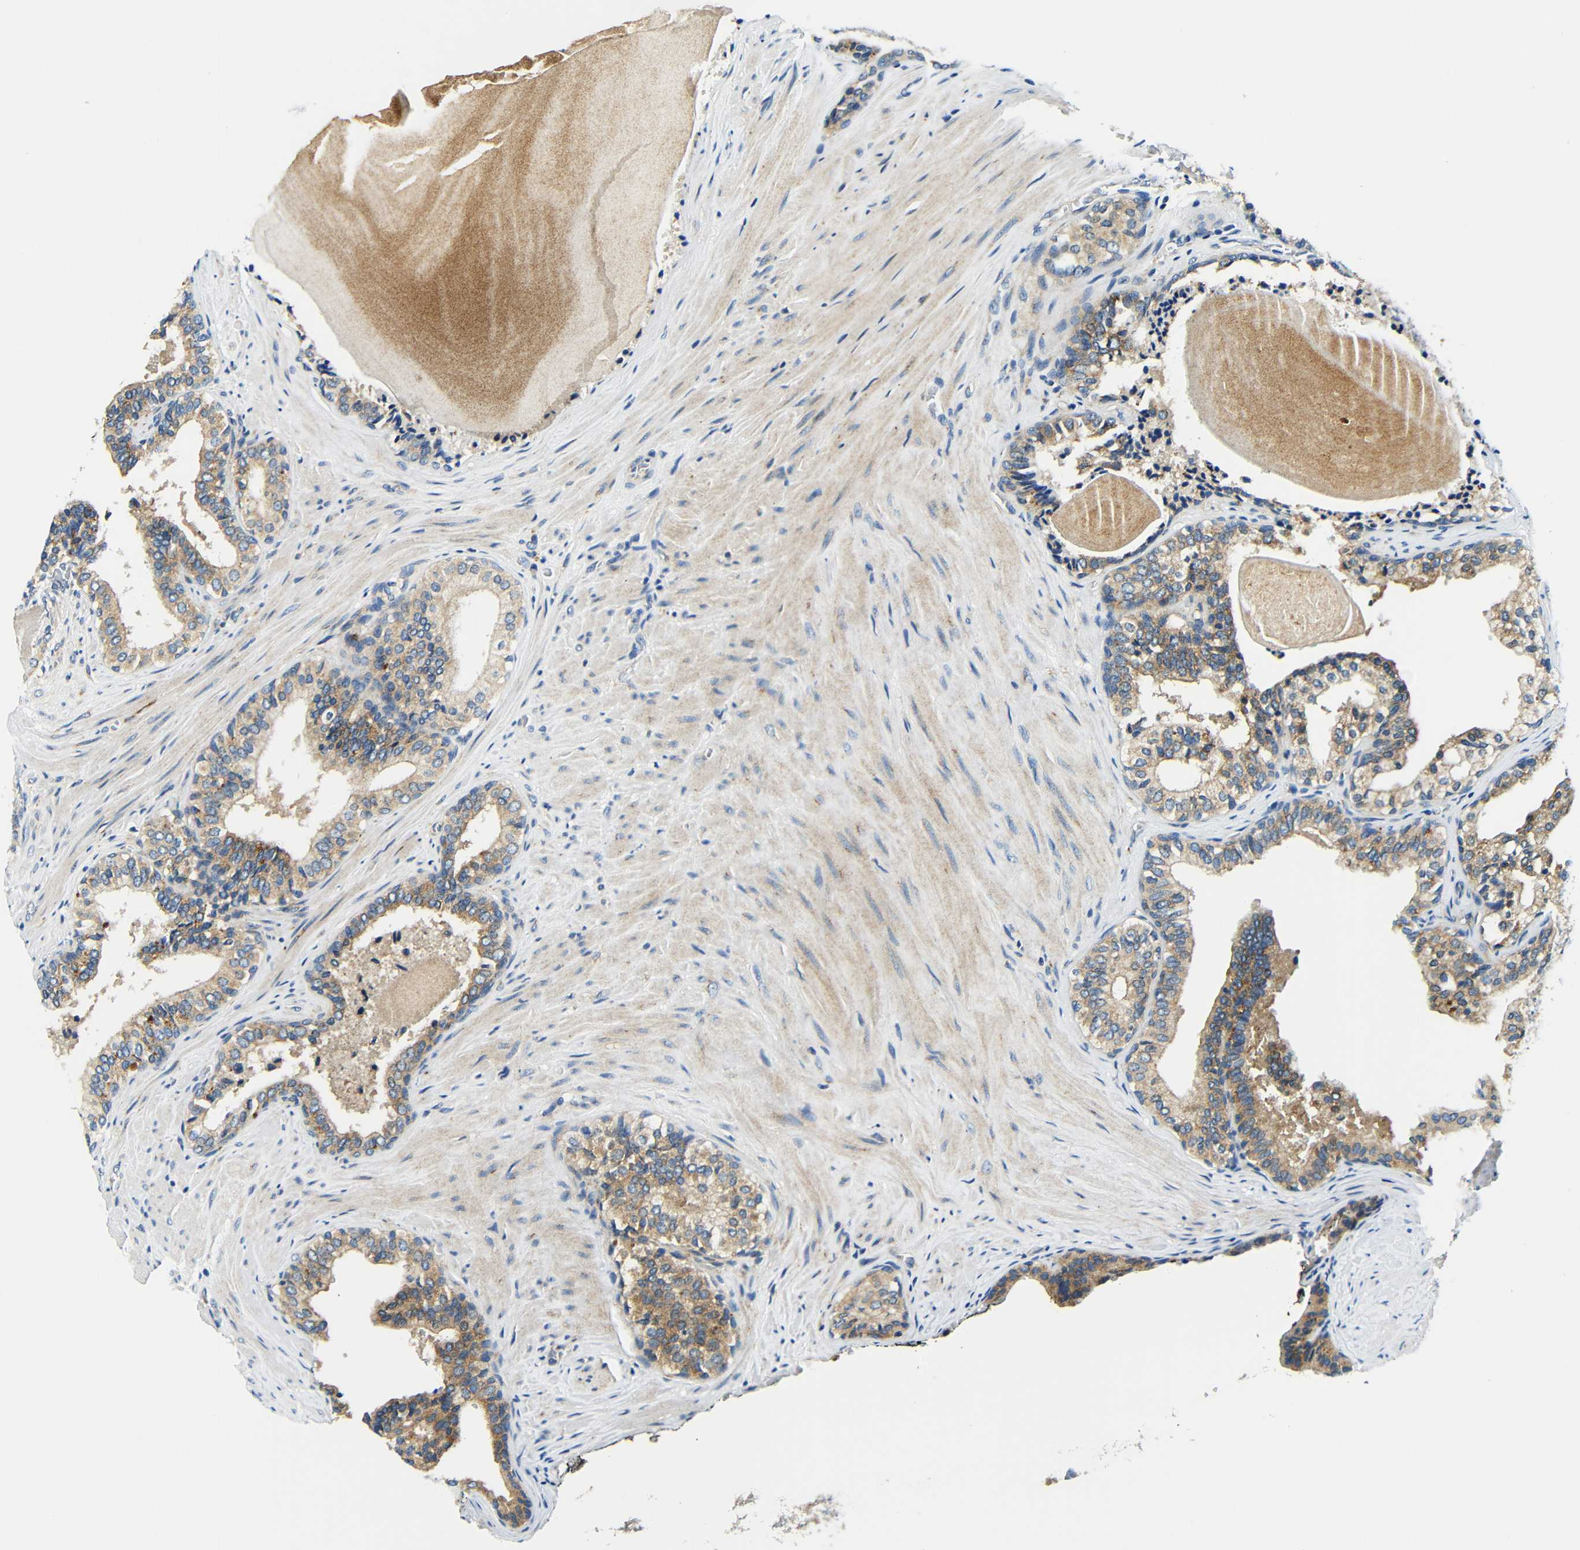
{"staining": {"intensity": "moderate", "quantity": ">75%", "location": "cytoplasmic/membranous"}, "tissue": "prostate cancer", "cell_type": "Tumor cells", "image_type": "cancer", "snomed": [{"axis": "morphology", "description": "Adenocarcinoma, Low grade"}, {"axis": "topography", "description": "Prostate"}], "caption": "IHC staining of prostate low-grade adenocarcinoma, which demonstrates medium levels of moderate cytoplasmic/membranous staining in approximately >75% of tumor cells indicating moderate cytoplasmic/membranous protein expression. The staining was performed using DAB (3,3'-diaminobenzidine) (brown) for protein detection and nuclei were counterstained in hematoxylin (blue).", "gene": "USO1", "patient": {"sex": "male", "age": 60}}